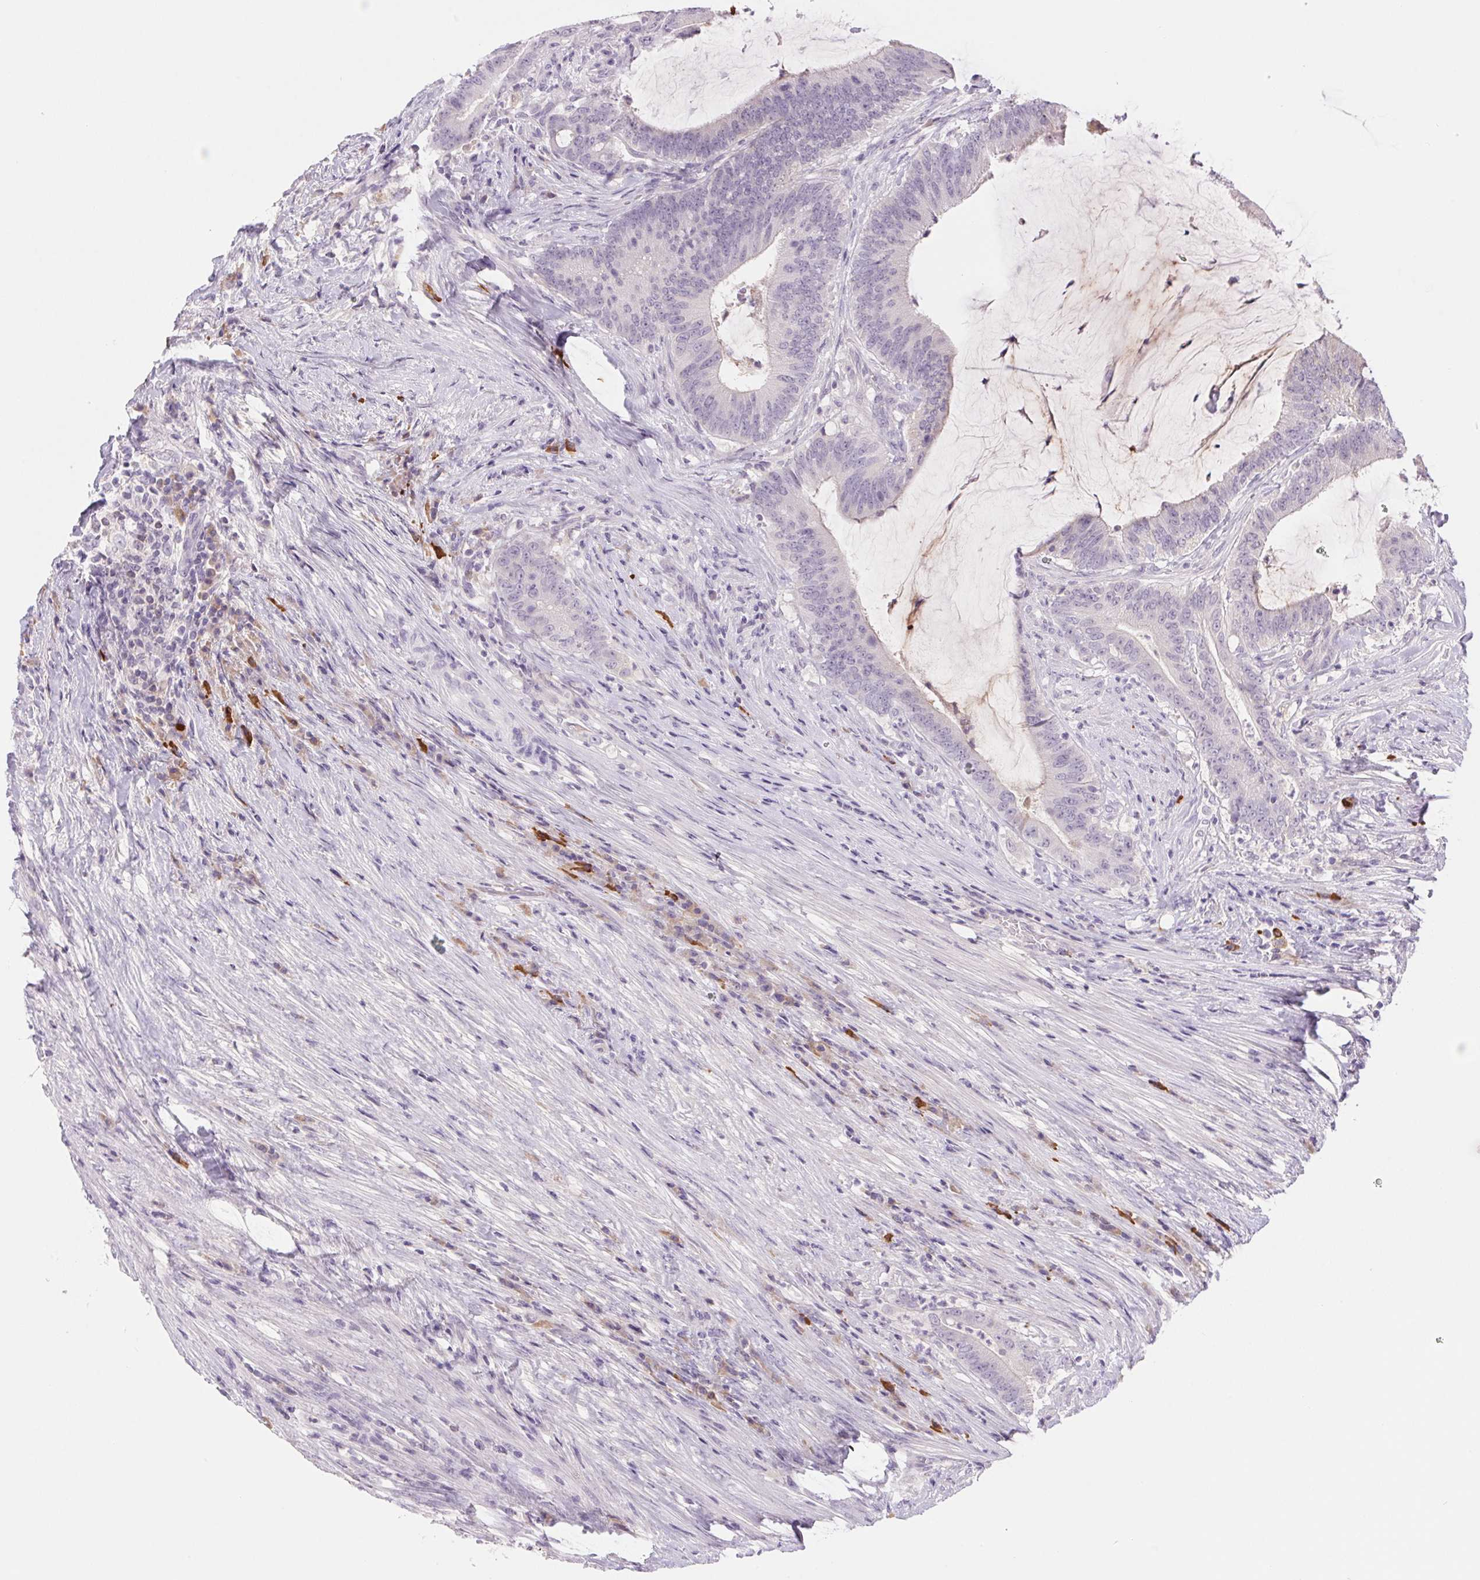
{"staining": {"intensity": "negative", "quantity": "none", "location": "none"}, "tissue": "colorectal cancer", "cell_type": "Tumor cells", "image_type": "cancer", "snomed": [{"axis": "morphology", "description": "Adenocarcinoma, NOS"}, {"axis": "topography", "description": "Colon"}], "caption": "Immunohistochemistry micrograph of colorectal adenocarcinoma stained for a protein (brown), which demonstrates no expression in tumor cells.", "gene": "IFIT1B", "patient": {"sex": "female", "age": 43}}